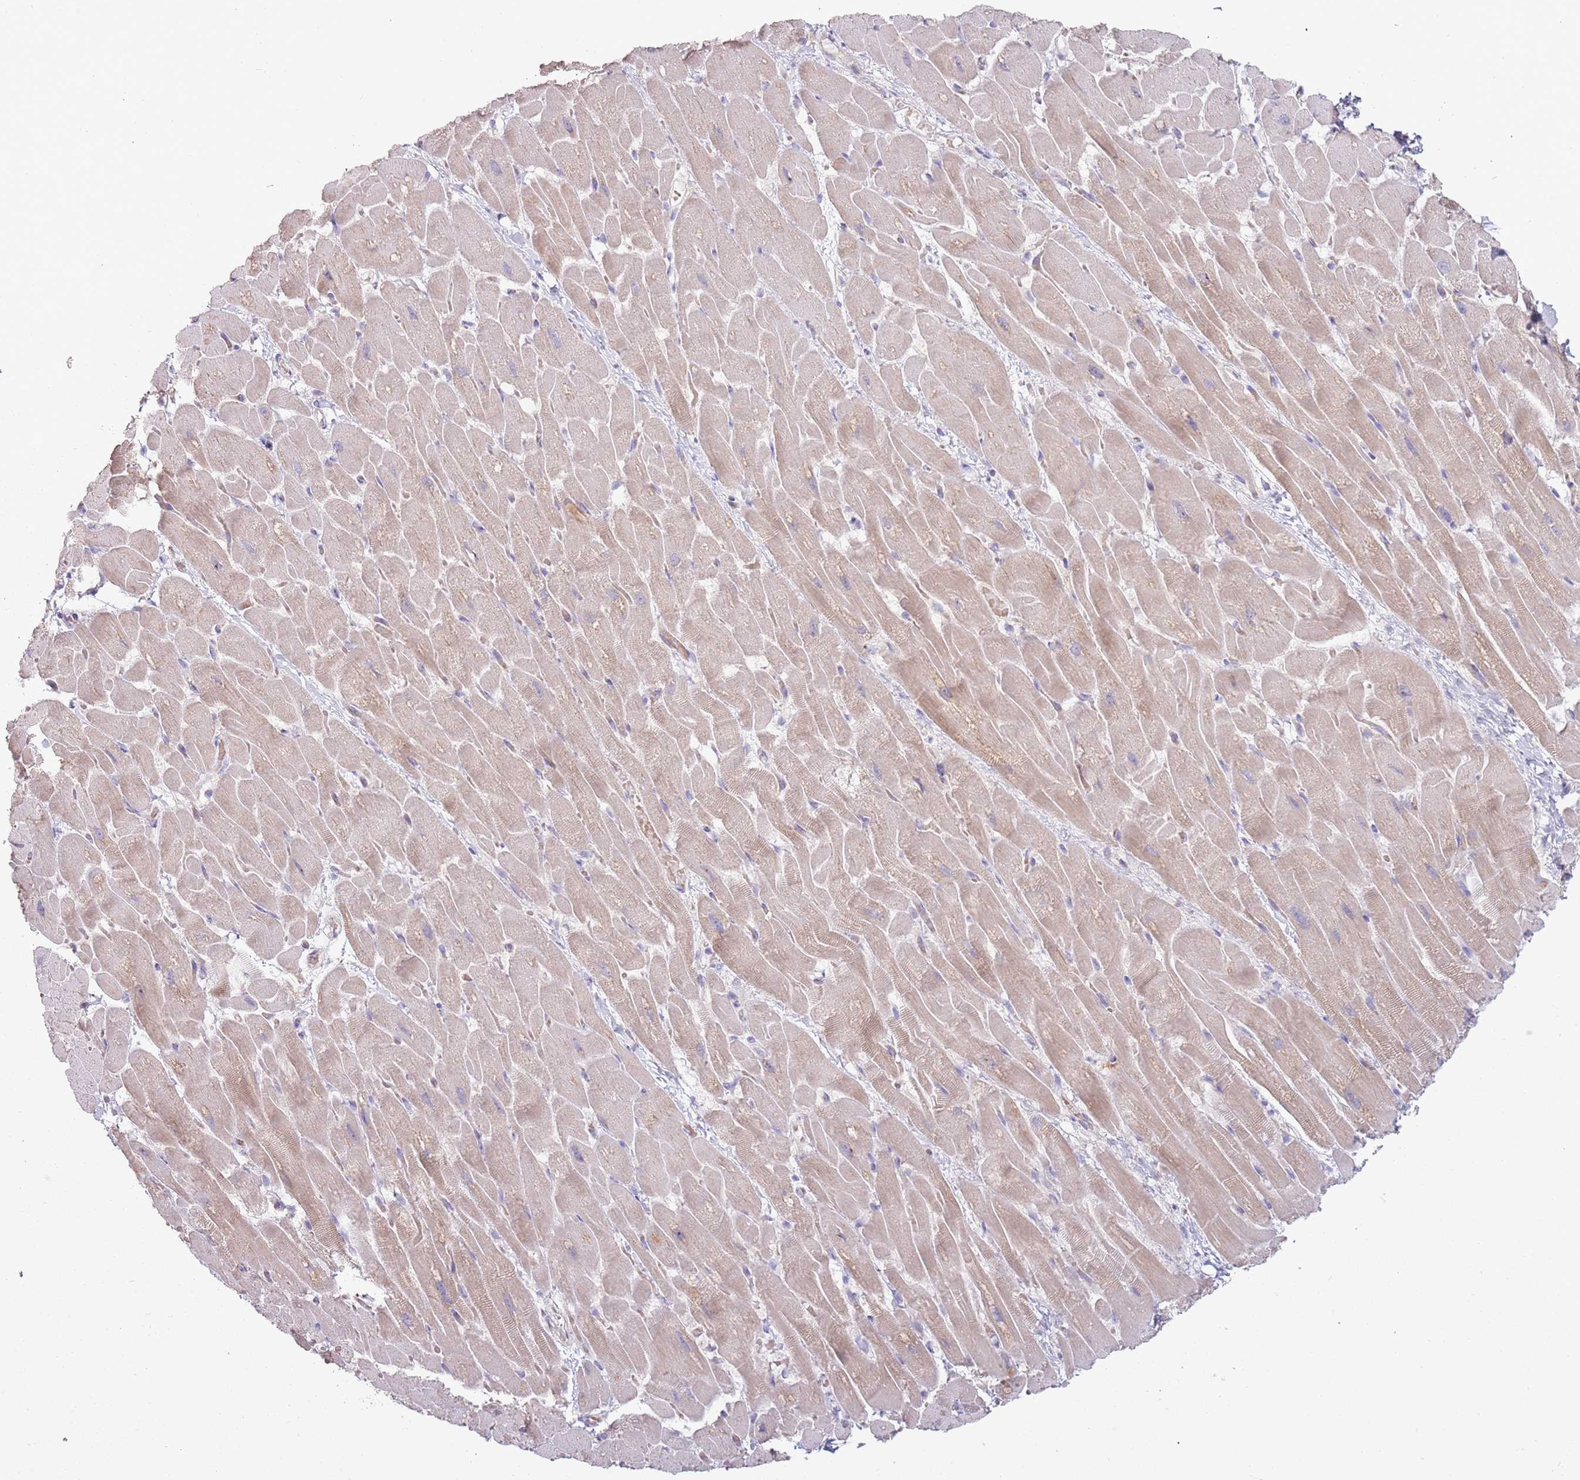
{"staining": {"intensity": "weak", "quantity": ">75%", "location": "cytoplasmic/membranous"}, "tissue": "heart muscle", "cell_type": "Cardiomyocytes", "image_type": "normal", "snomed": [{"axis": "morphology", "description": "Normal tissue, NOS"}, {"axis": "topography", "description": "Heart"}], "caption": "Immunohistochemistry (IHC) (DAB (3,3'-diaminobenzidine)) staining of benign heart muscle demonstrates weak cytoplasmic/membranous protein staining in about >75% of cardiomyocytes. The staining is performed using DAB (3,3'-diaminobenzidine) brown chromogen to label protein expression. The nuclei are counter-stained blue using hematoxylin.", "gene": "SYS1", "patient": {"sex": "male", "age": 37}}